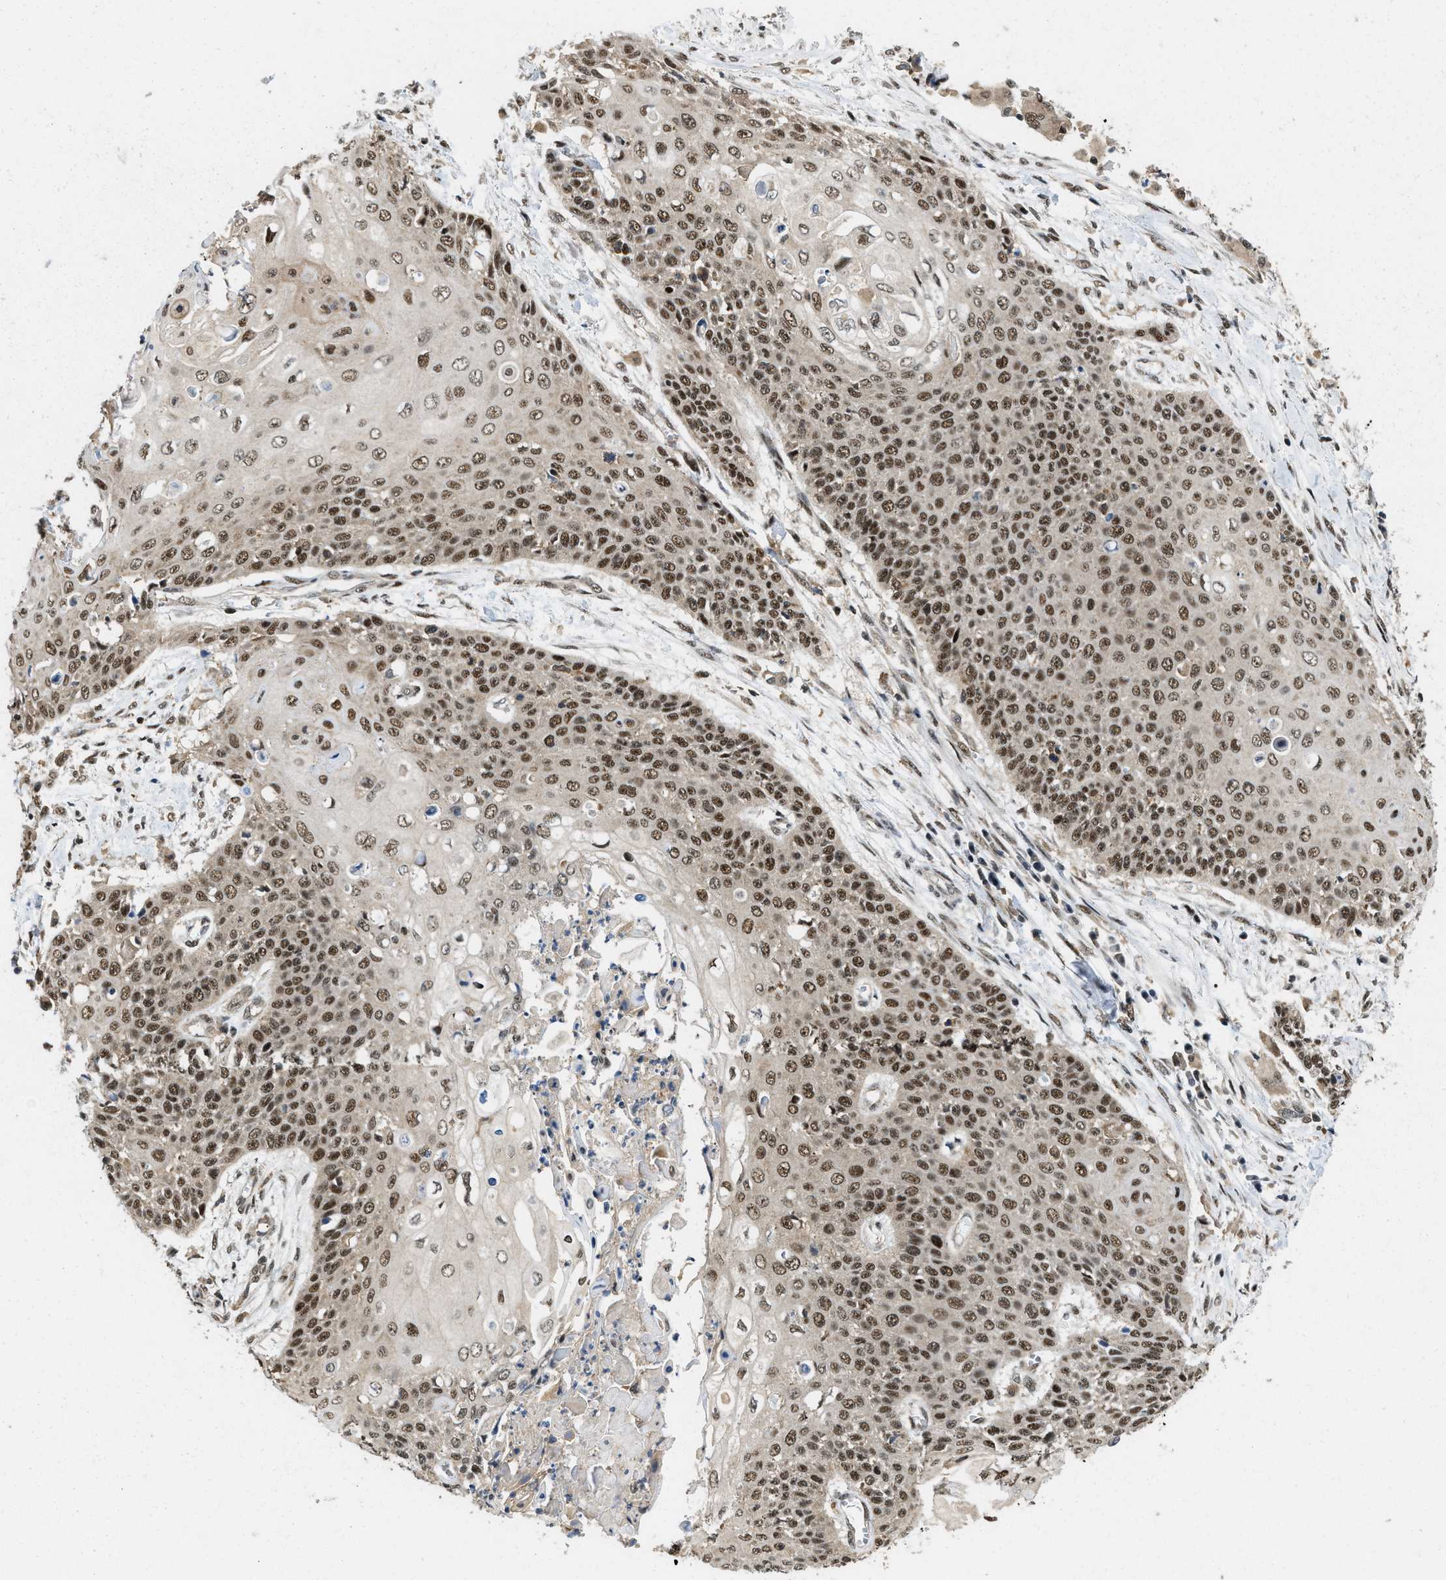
{"staining": {"intensity": "moderate", "quantity": ">75%", "location": "nuclear"}, "tissue": "cervical cancer", "cell_type": "Tumor cells", "image_type": "cancer", "snomed": [{"axis": "morphology", "description": "Squamous cell carcinoma, NOS"}, {"axis": "topography", "description": "Cervix"}], "caption": "Protein staining of cervical cancer tissue demonstrates moderate nuclear staining in approximately >75% of tumor cells.", "gene": "ATF7IP", "patient": {"sex": "female", "age": 39}}